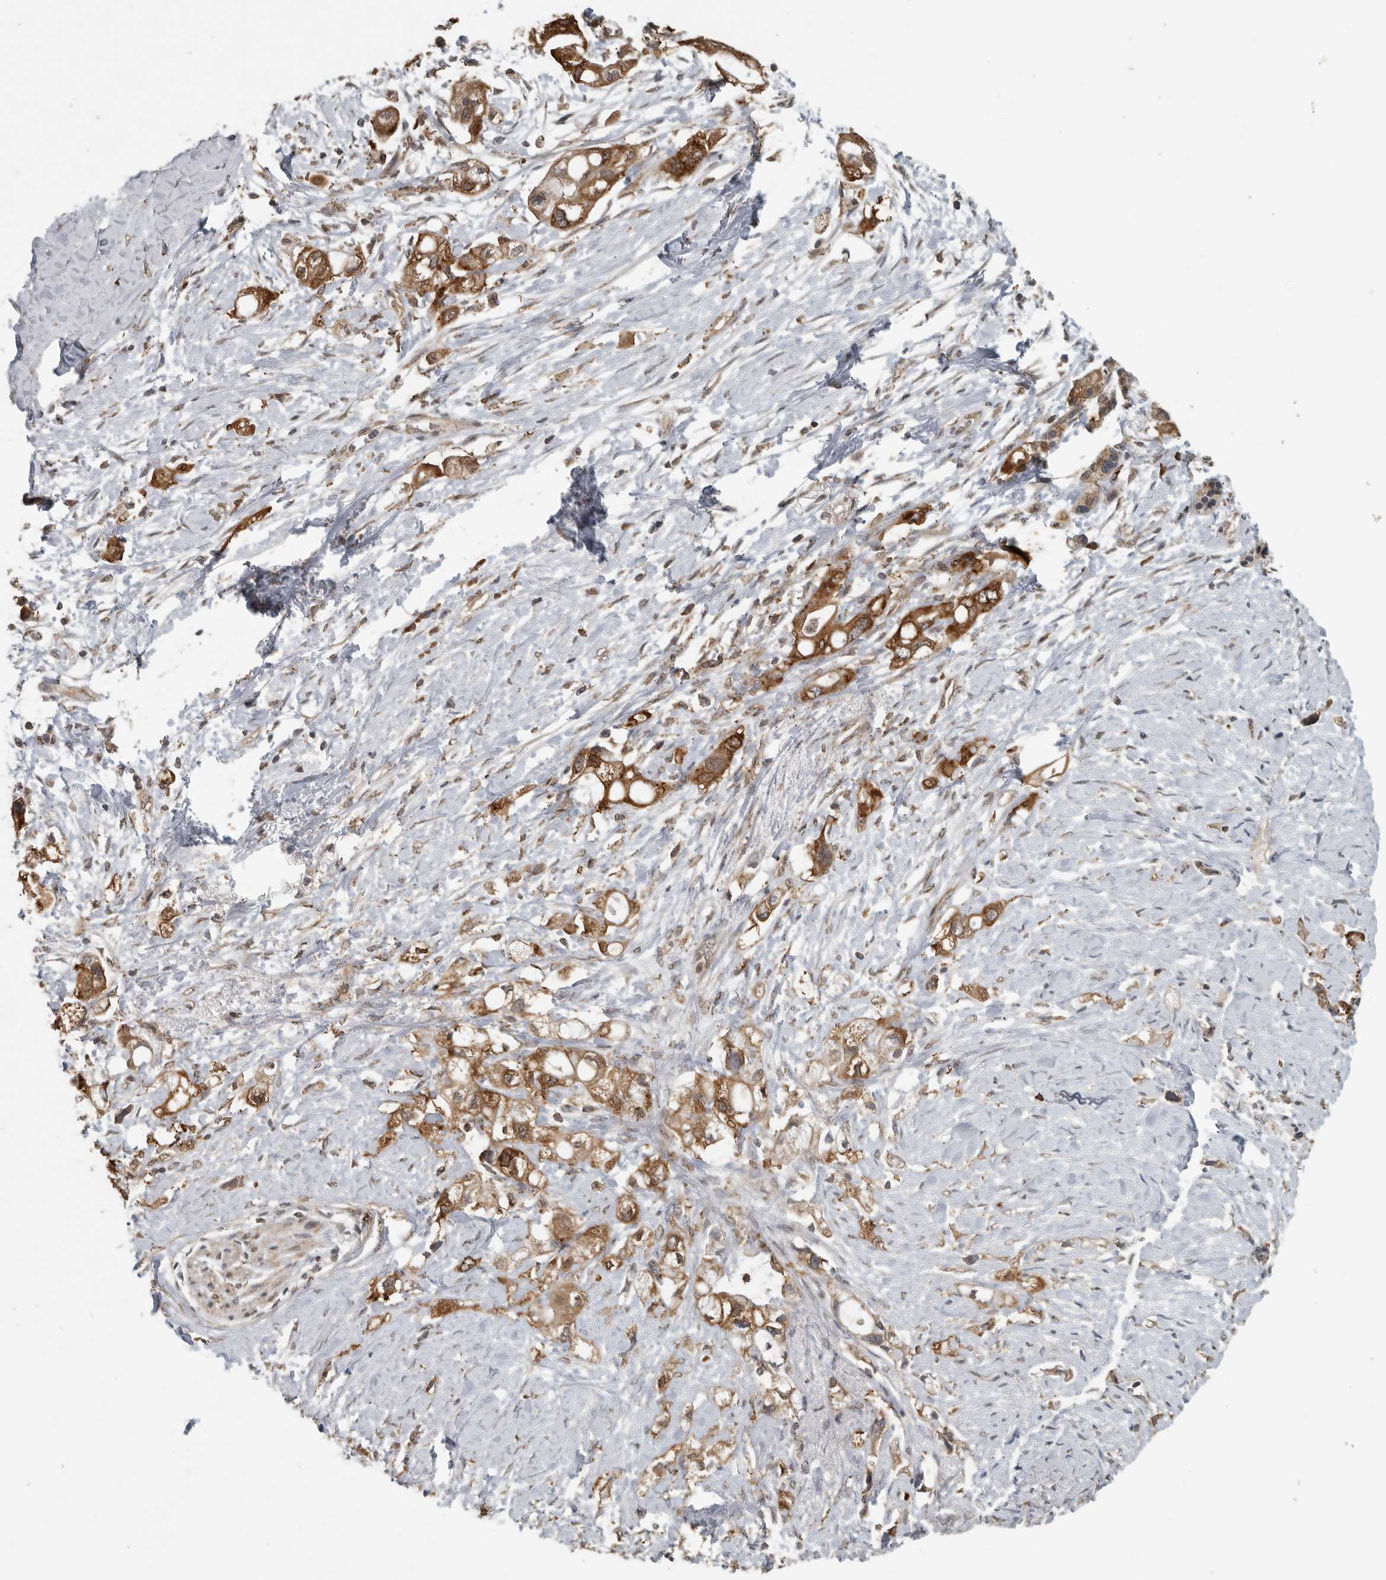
{"staining": {"intensity": "strong", "quantity": ">75%", "location": "cytoplasmic/membranous"}, "tissue": "pancreatic cancer", "cell_type": "Tumor cells", "image_type": "cancer", "snomed": [{"axis": "morphology", "description": "Adenocarcinoma, NOS"}, {"axis": "topography", "description": "Pancreas"}], "caption": "Strong cytoplasmic/membranous staining for a protein is seen in approximately >75% of tumor cells of pancreatic cancer (adenocarcinoma) using immunohistochemistry.", "gene": "AFAP1", "patient": {"sex": "female", "age": 56}}